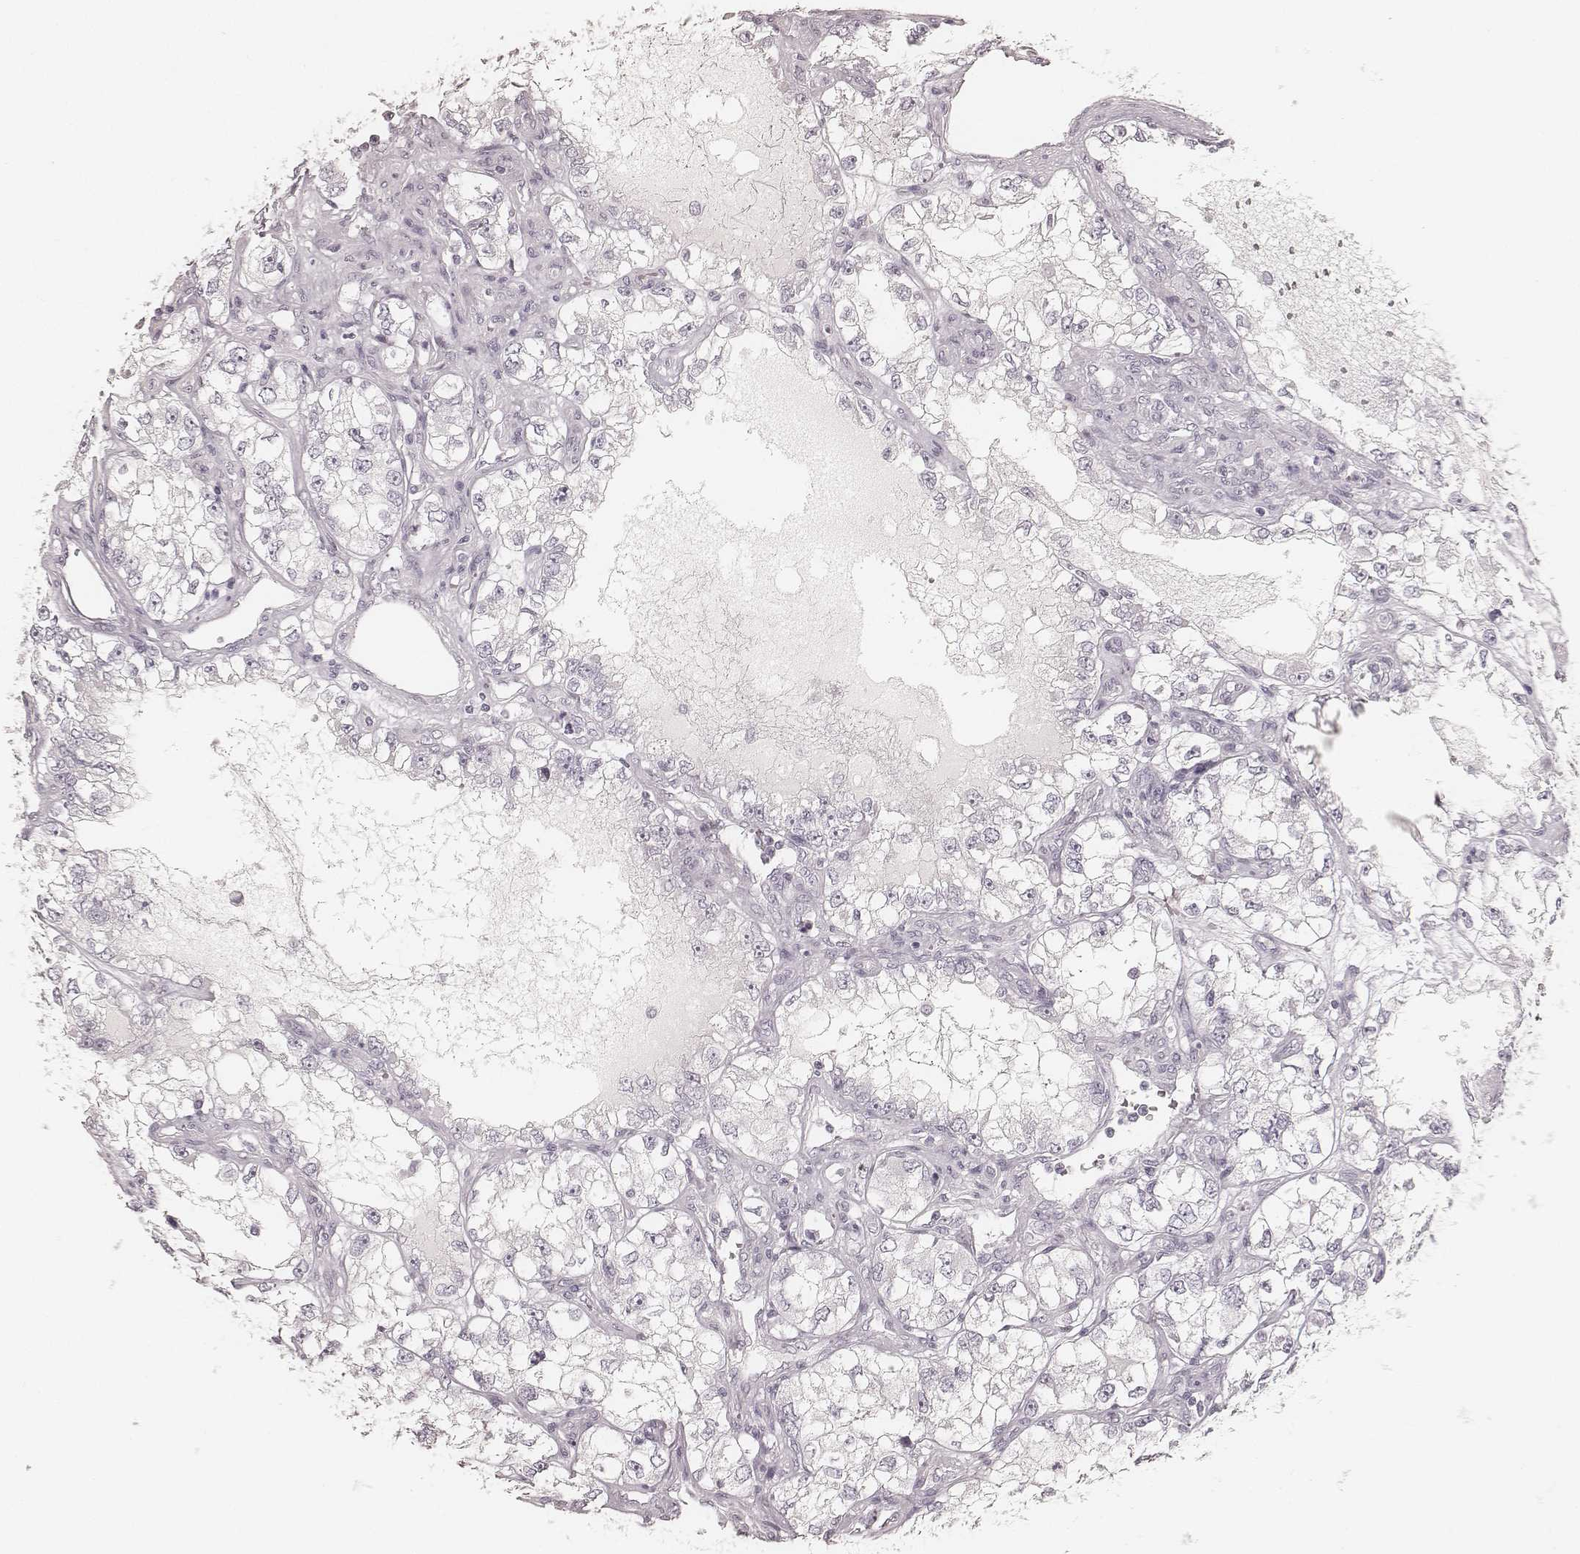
{"staining": {"intensity": "negative", "quantity": "none", "location": "none"}, "tissue": "renal cancer", "cell_type": "Tumor cells", "image_type": "cancer", "snomed": [{"axis": "morphology", "description": "Adenocarcinoma, NOS"}, {"axis": "topography", "description": "Kidney"}], "caption": "This is a photomicrograph of immunohistochemistry staining of adenocarcinoma (renal), which shows no staining in tumor cells.", "gene": "KRT26", "patient": {"sex": "female", "age": 59}}